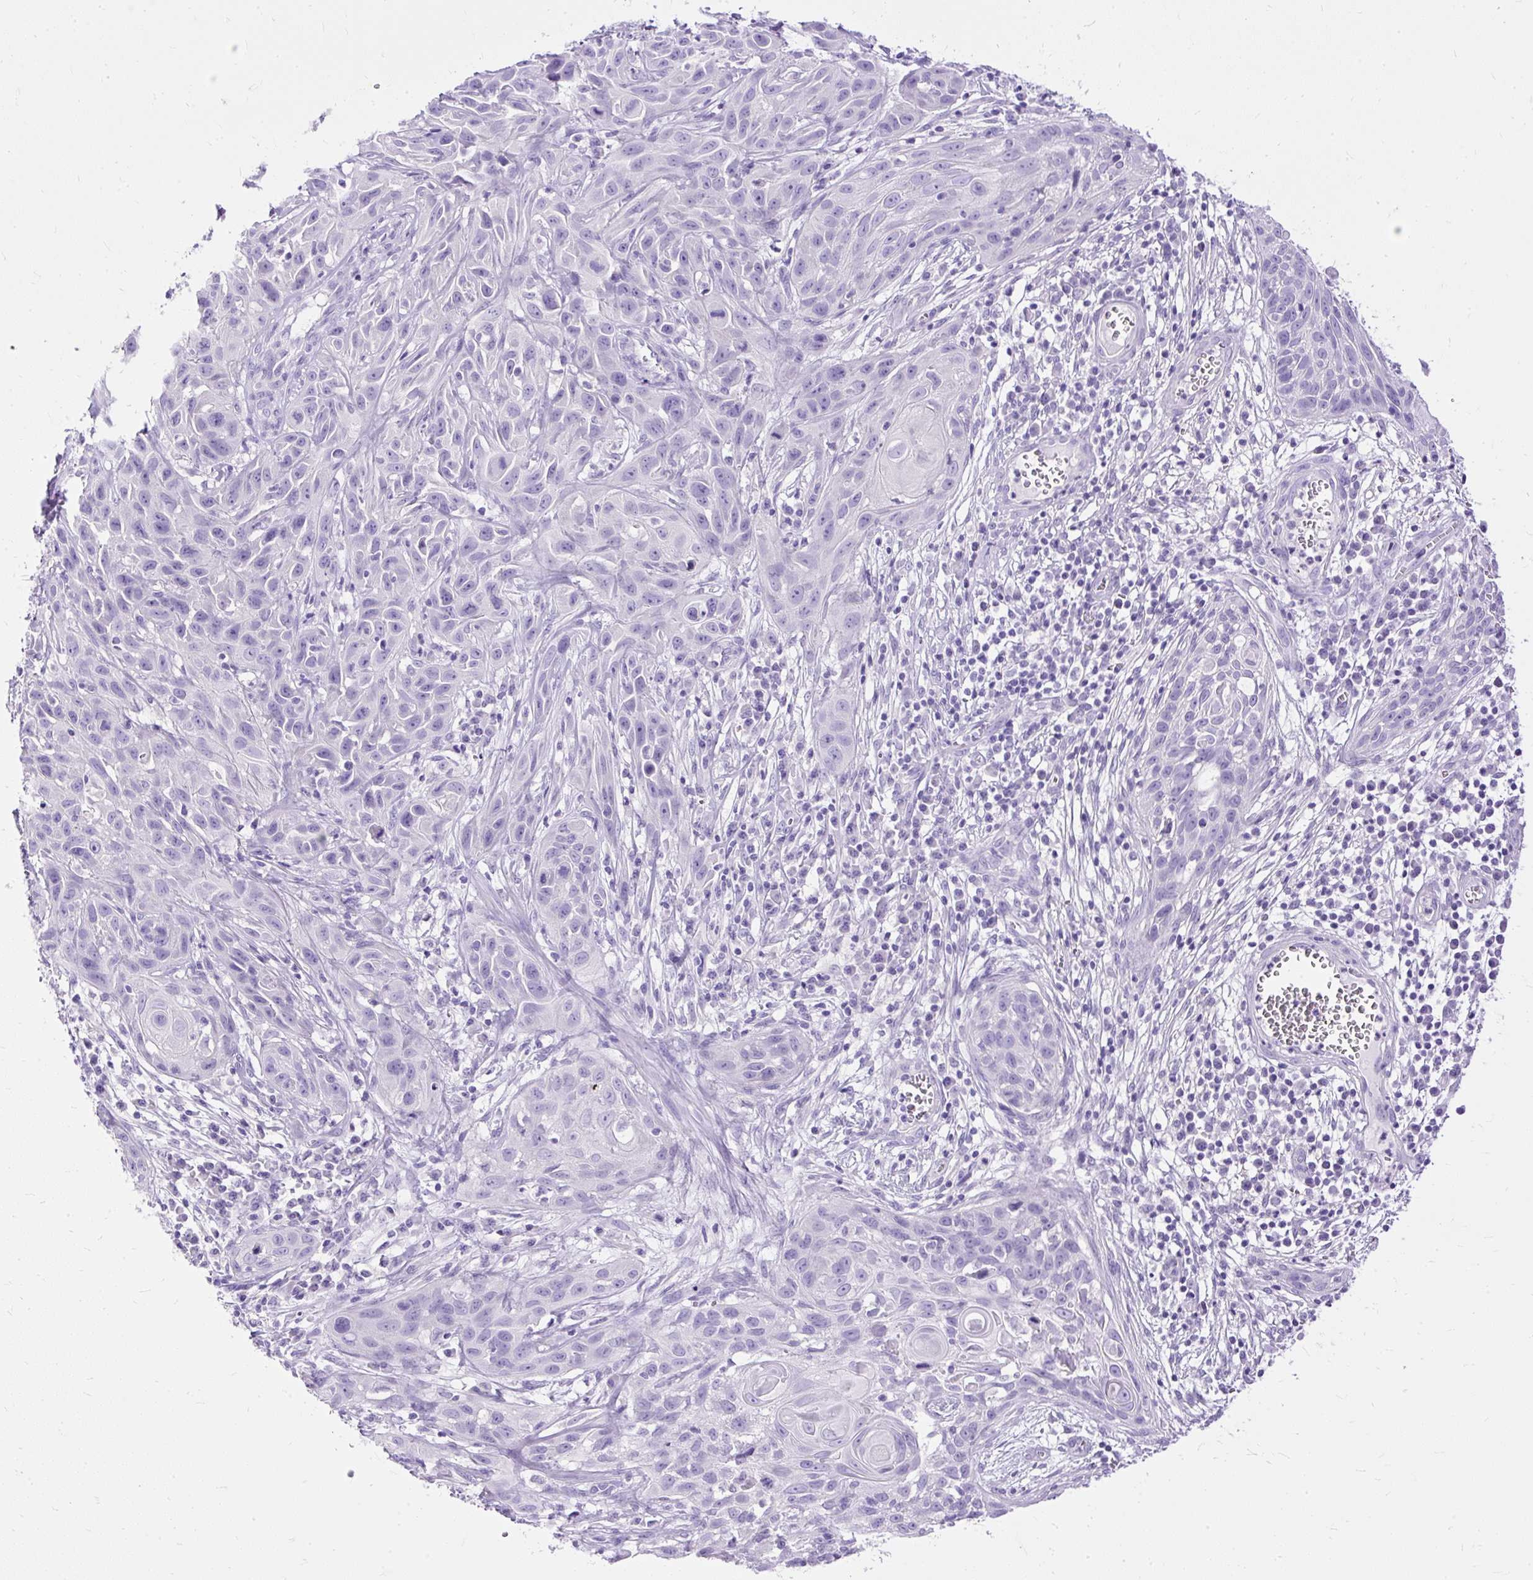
{"staining": {"intensity": "negative", "quantity": "none", "location": "none"}, "tissue": "skin cancer", "cell_type": "Tumor cells", "image_type": "cancer", "snomed": [{"axis": "morphology", "description": "Squamous cell carcinoma, NOS"}, {"axis": "topography", "description": "Skin"}, {"axis": "topography", "description": "Vulva"}], "caption": "DAB (3,3'-diaminobenzidine) immunohistochemical staining of squamous cell carcinoma (skin) exhibits no significant expression in tumor cells.", "gene": "HEY1", "patient": {"sex": "female", "age": 83}}